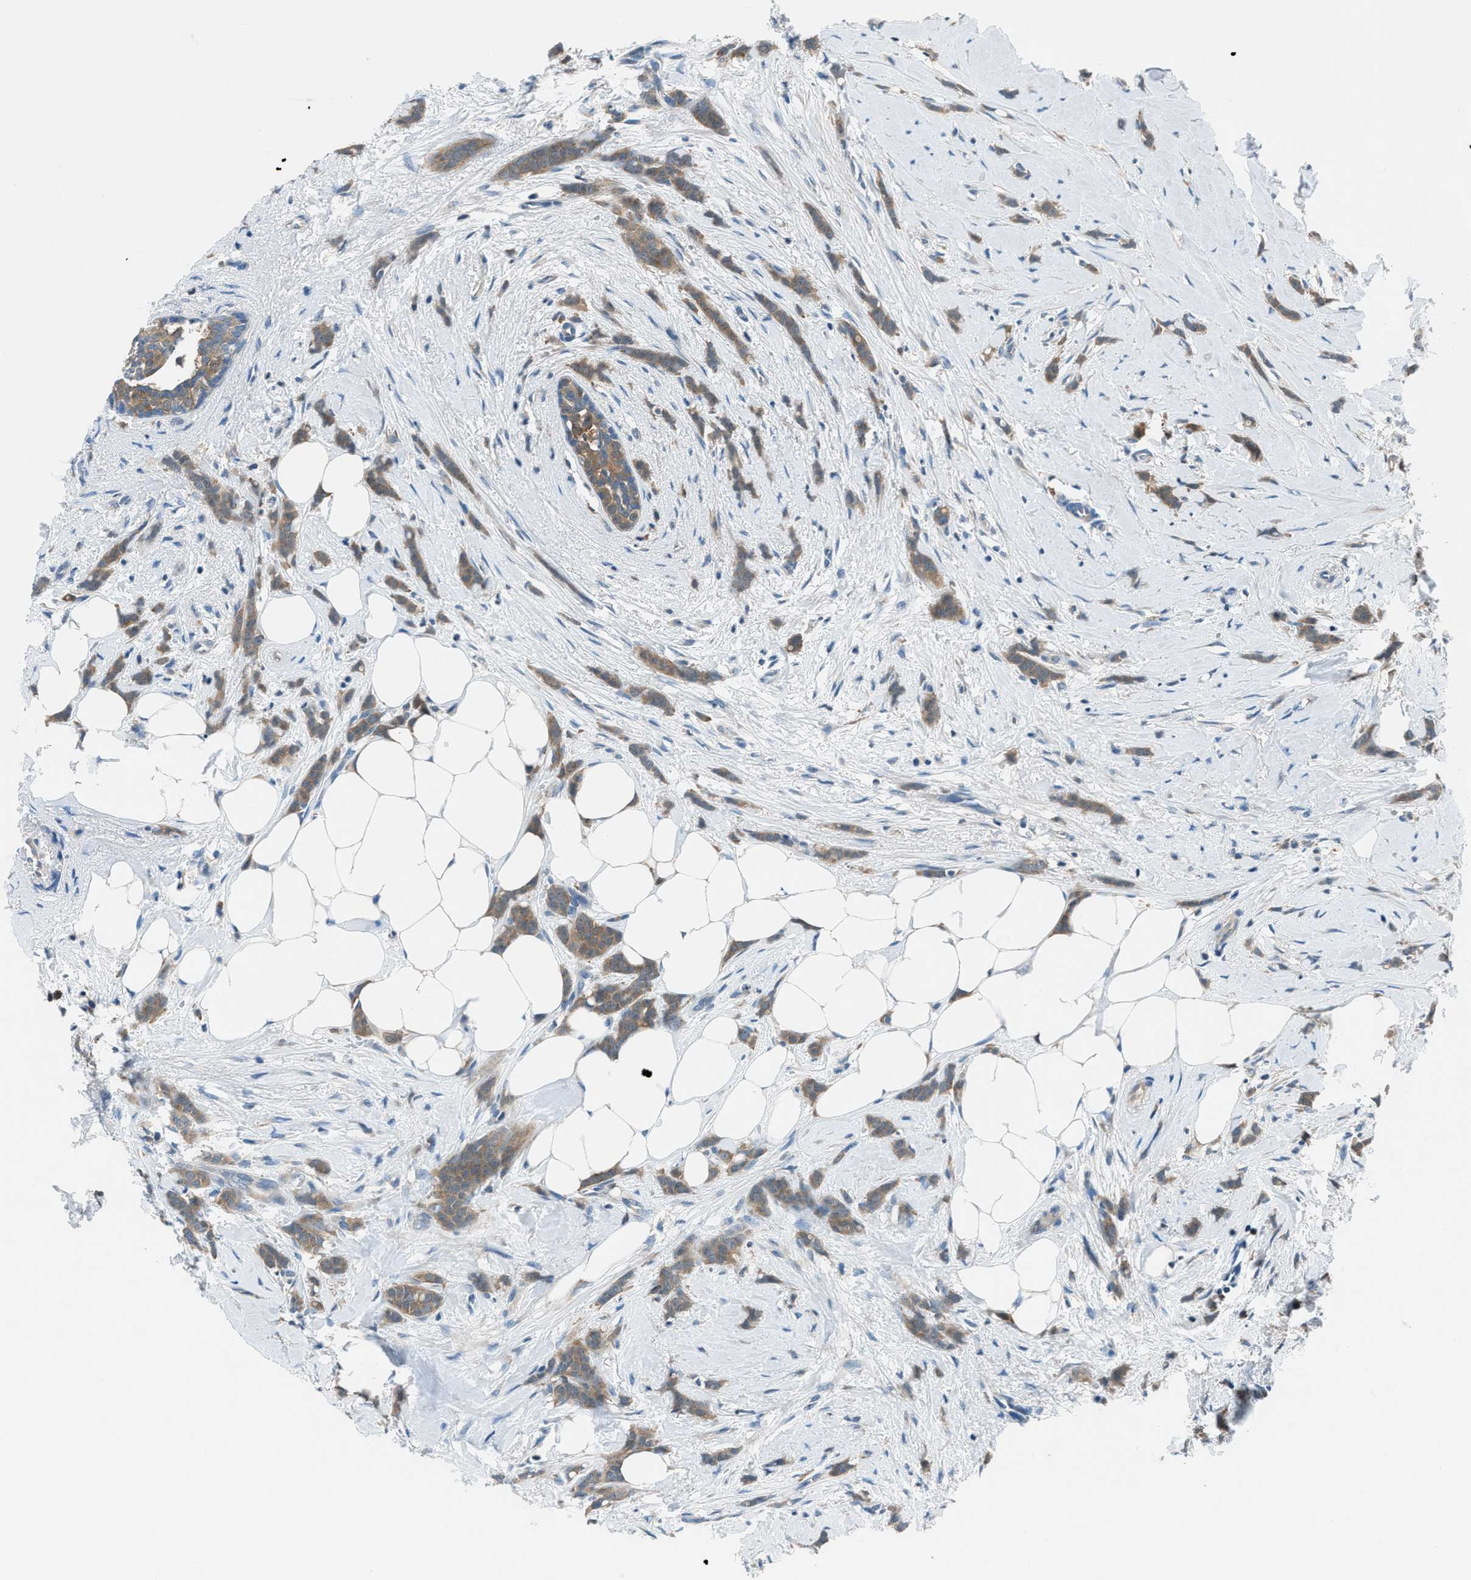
{"staining": {"intensity": "moderate", "quantity": ">75%", "location": "cytoplasmic/membranous"}, "tissue": "breast cancer", "cell_type": "Tumor cells", "image_type": "cancer", "snomed": [{"axis": "morphology", "description": "Lobular carcinoma, in situ"}, {"axis": "morphology", "description": "Lobular carcinoma"}, {"axis": "topography", "description": "Breast"}], "caption": "The micrograph displays immunohistochemical staining of lobular carcinoma in situ (breast). There is moderate cytoplasmic/membranous staining is present in about >75% of tumor cells. Nuclei are stained in blue.", "gene": "ACP1", "patient": {"sex": "female", "age": 41}}